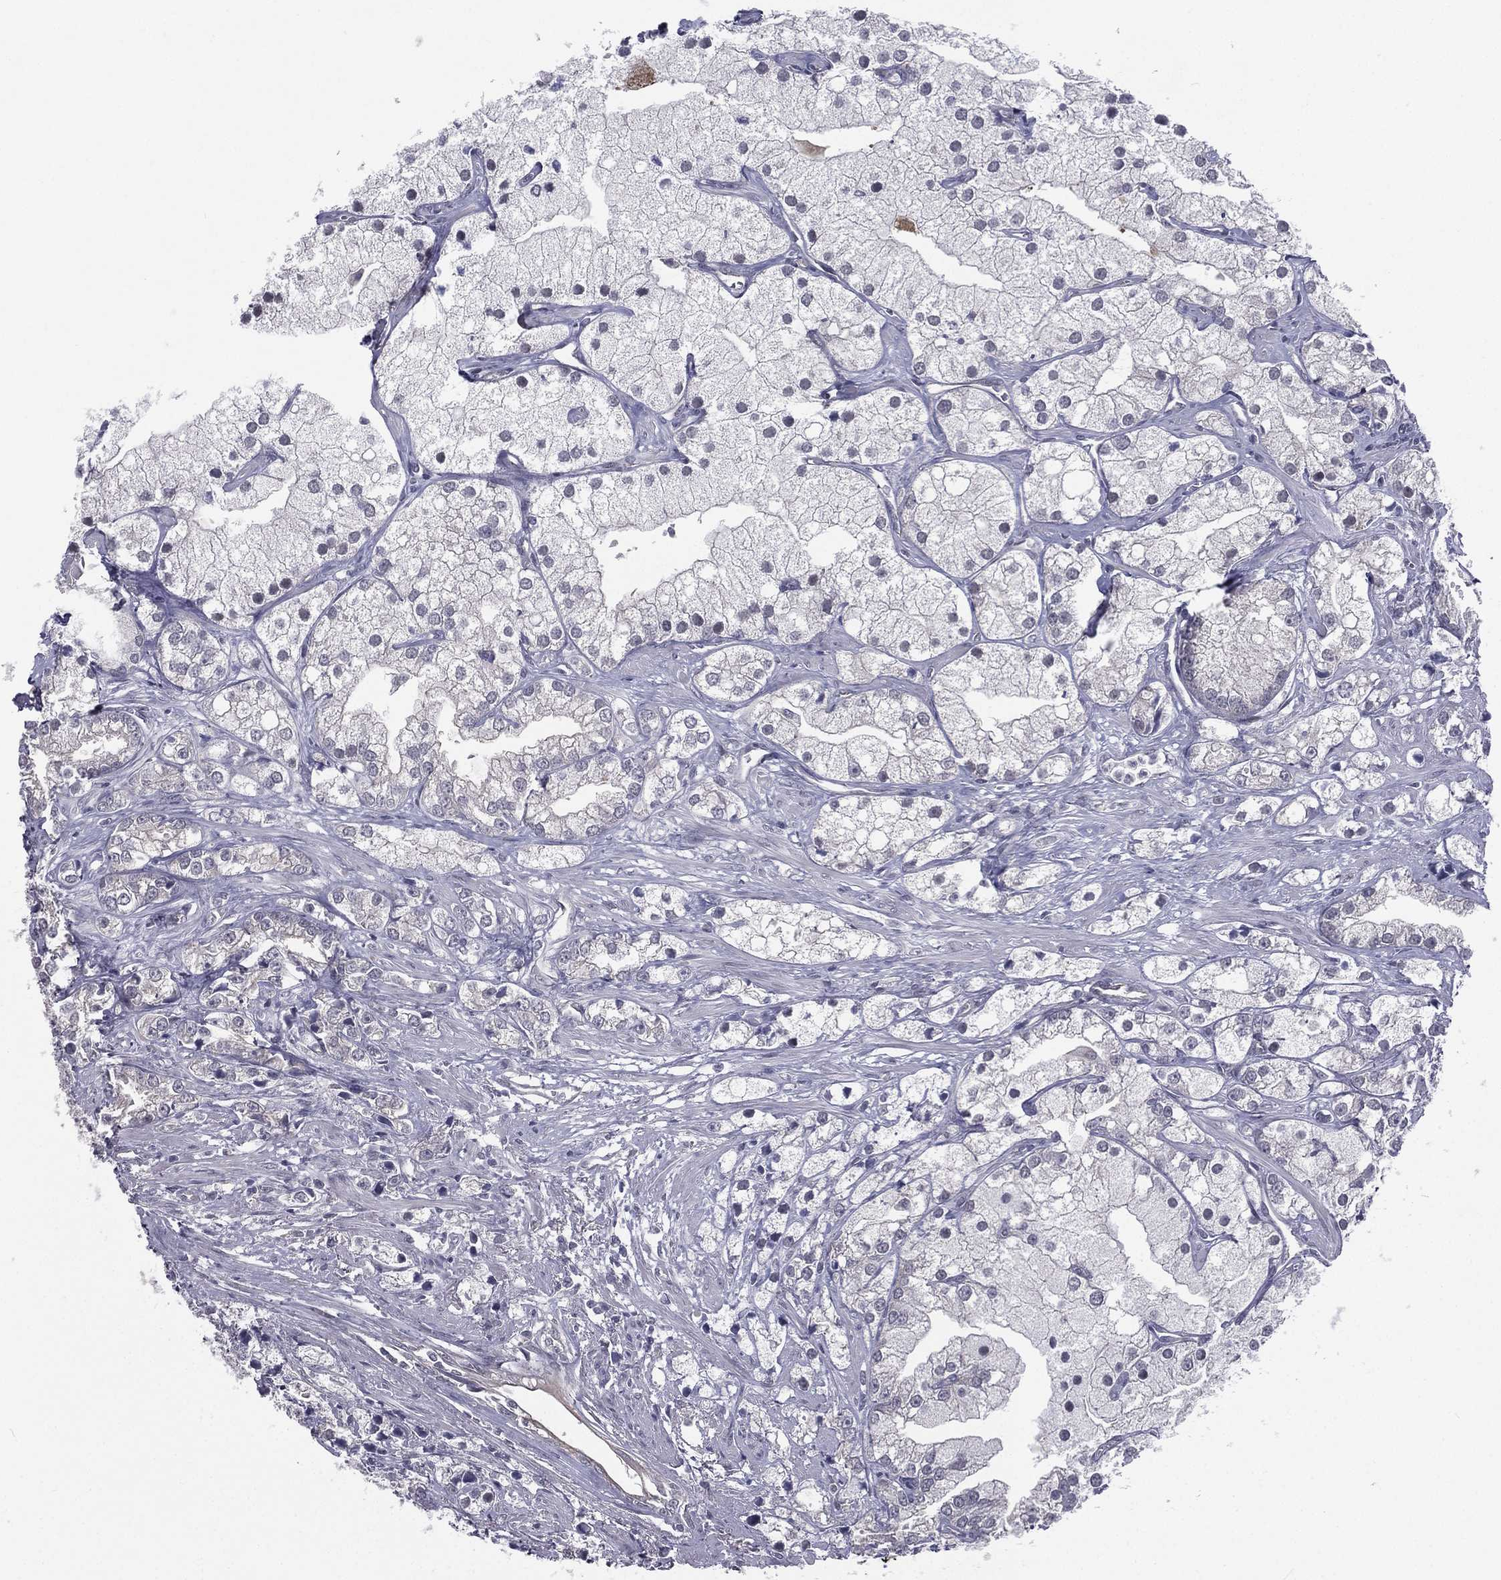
{"staining": {"intensity": "negative", "quantity": "none", "location": "none"}, "tissue": "prostate cancer", "cell_type": "Tumor cells", "image_type": "cancer", "snomed": [{"axis": "morphology", "description": "Adenocarcinoma, NOS"}, {"axis": "topography", "description": "Prostate and seminal vesicle, NOS"}, {"axis": "topography", "description": "Prostate"}], "caption": "DAB (3,3'-diaminobenzidine) immunohistochemical staining of human prostate cancer (adenocarcinoma) displays no significant staining in tumor cells. (DAB immunohistochemistry (IHC) visualized using brightfield microscopy, high magnification).", "gene": "ACTRT2", "patient": {"sex": "male", "age": 79}}